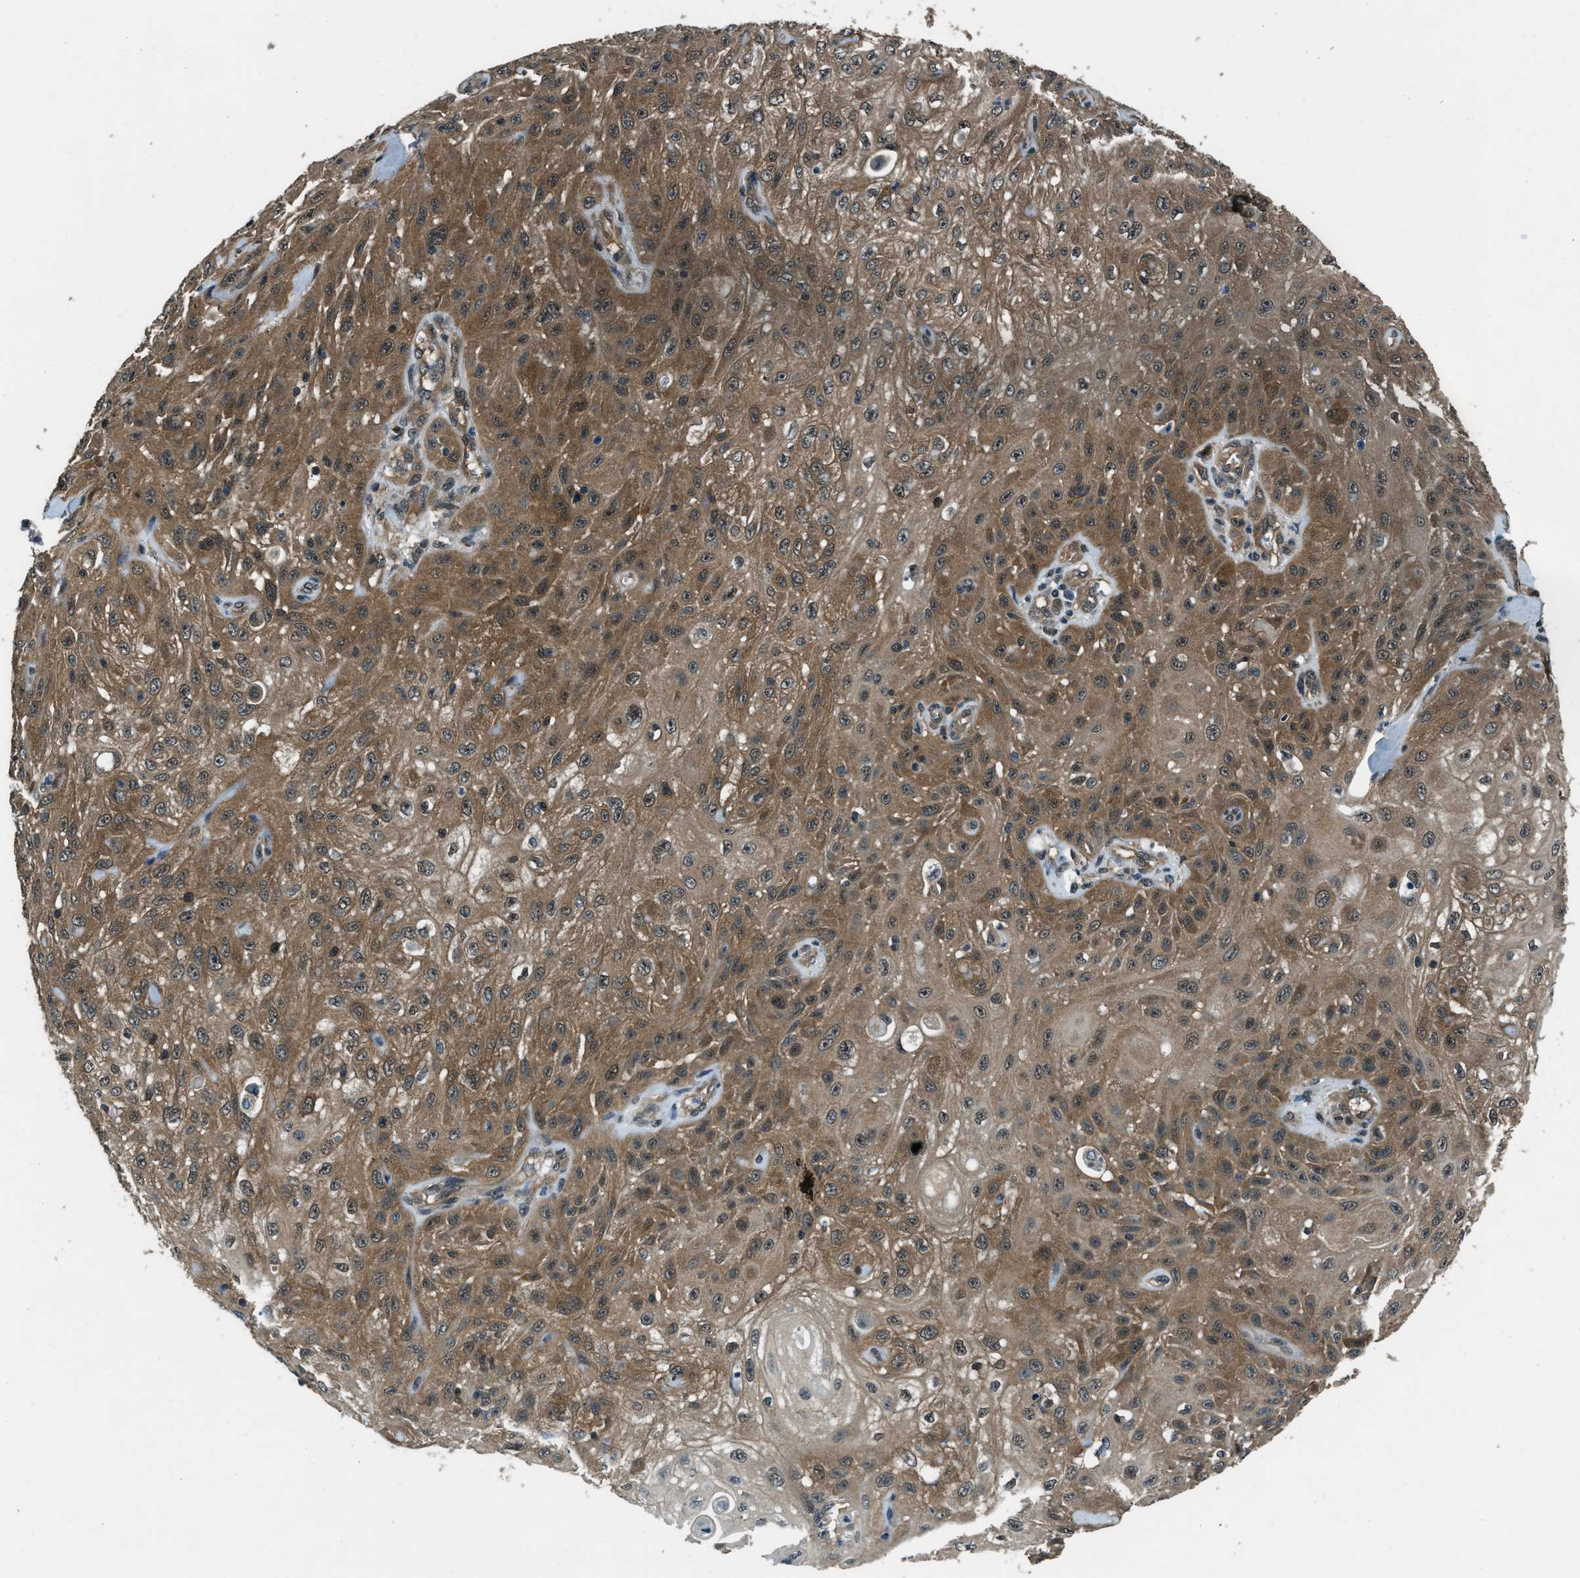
{"staining": {"intensity": "moderate", "quantity": ">75%", "location": "cytoplasmic/membranous"}, "tissue": "skin cancer", "cell_type": "Tumor cells", "image_type": "cancer", "snomed": [{"axis": "morphology", "description": "Squamous cell carcinoma, NOS"}, {"axis": "topography", "description": "Skin"}], "caption": "IHC histopathology image of neoplastic tissue: human squamous cell carcinoma (skin) stained using immunohistochemistry (IHC) demonstrates medium levels of moderate protein expression localized specifically in the cytoplasmic/membranous of tumor cells, appearing as a cytoplasmic/membranous brown color.", "gene": "NUDCD3", "patient": {"sex": "male", "age": 75}}